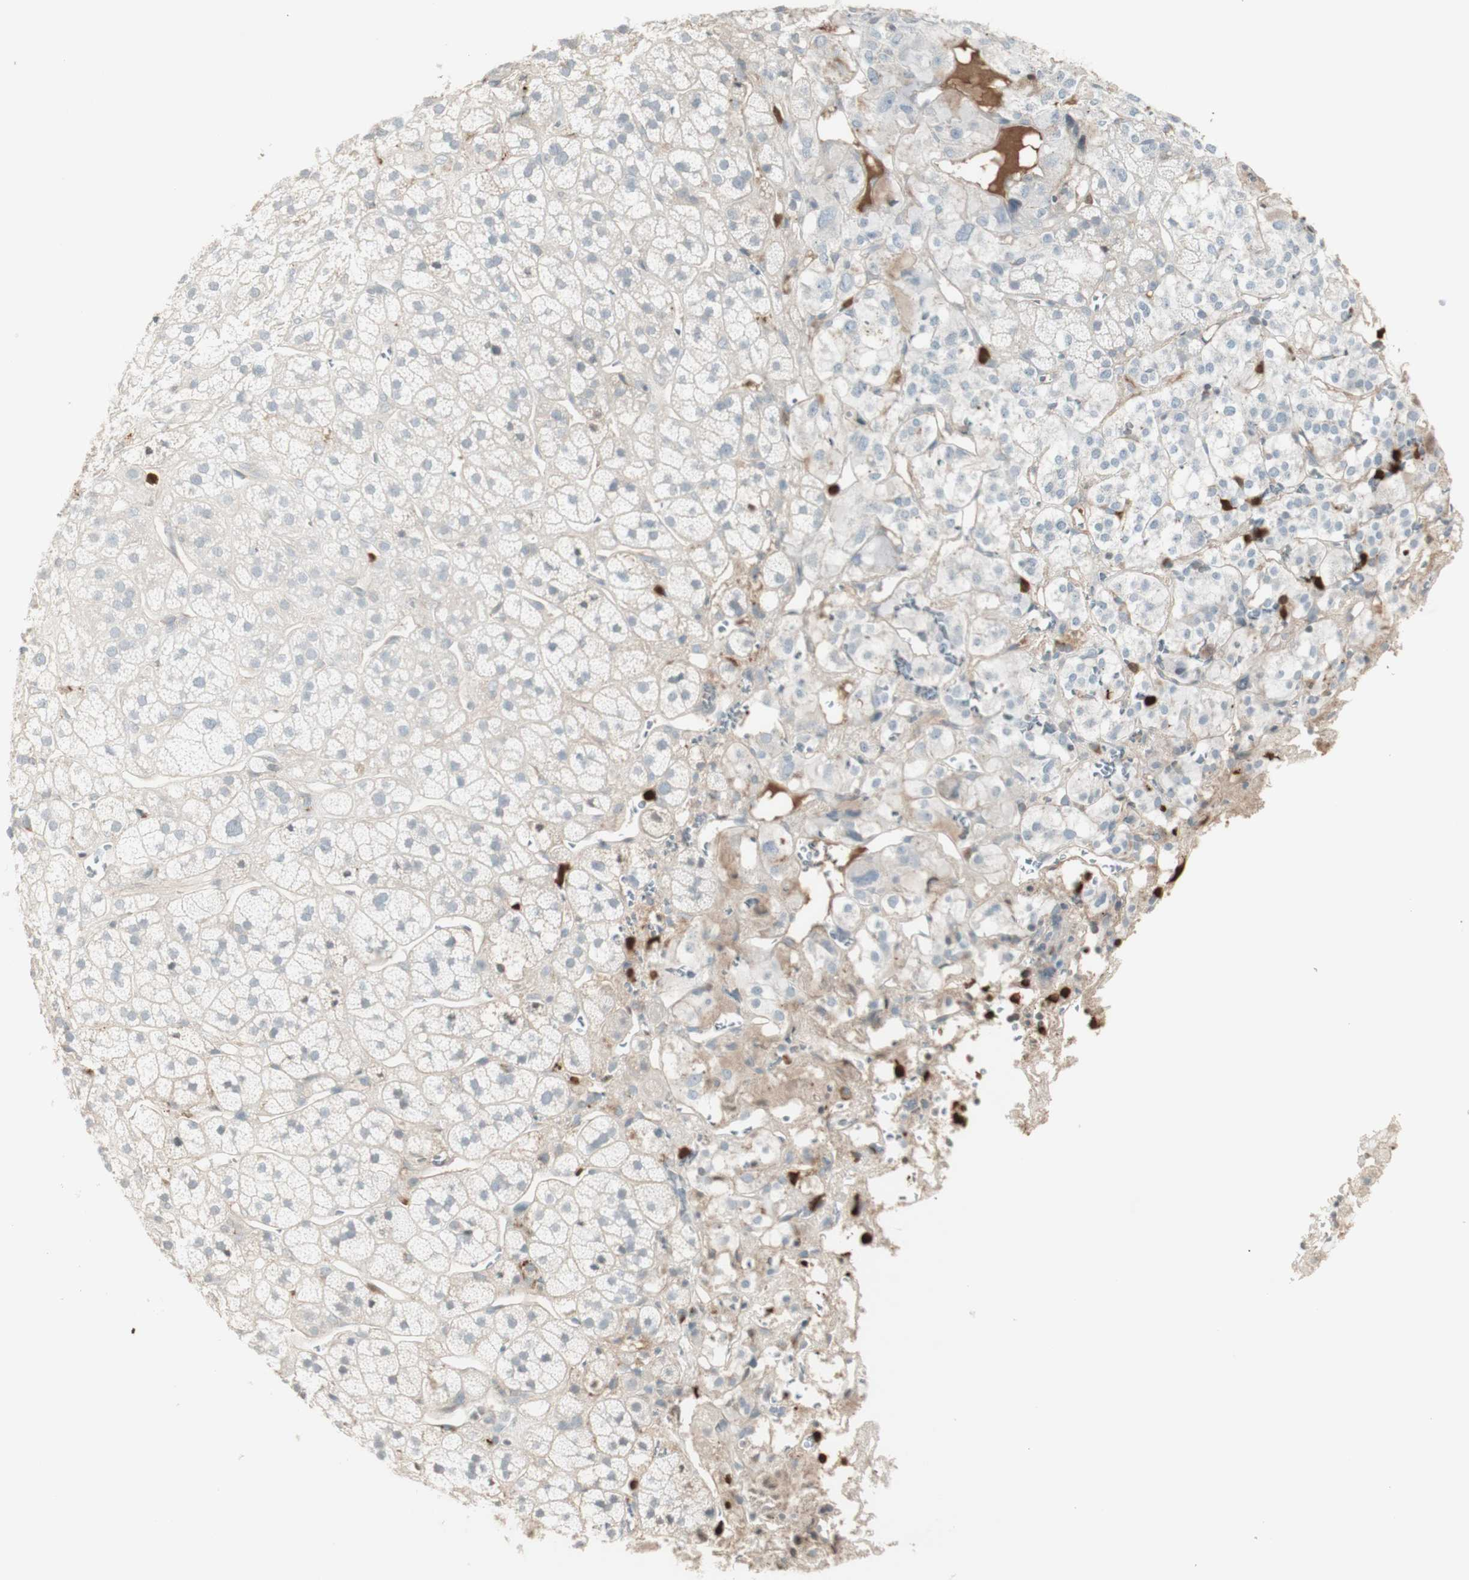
{"staining": {"intensity": "negative", "quantity": "none", "location": "none"}, "tissue": "adrenal gland", "cell_type": "Glandular cells", "image_type": "normal", "snomed": [{"axis": "morphology", "description": "Normal tissue, NOS"}, {"axis": "topography", "description": "Adrenal gland"}], "caption": "IHC micrograph of normal human adrenal gland stained for a protein (brown), which displays no positivity in glandular cells.", "gene": "NID1", "patient": {"sex": "male", "age": 56}}